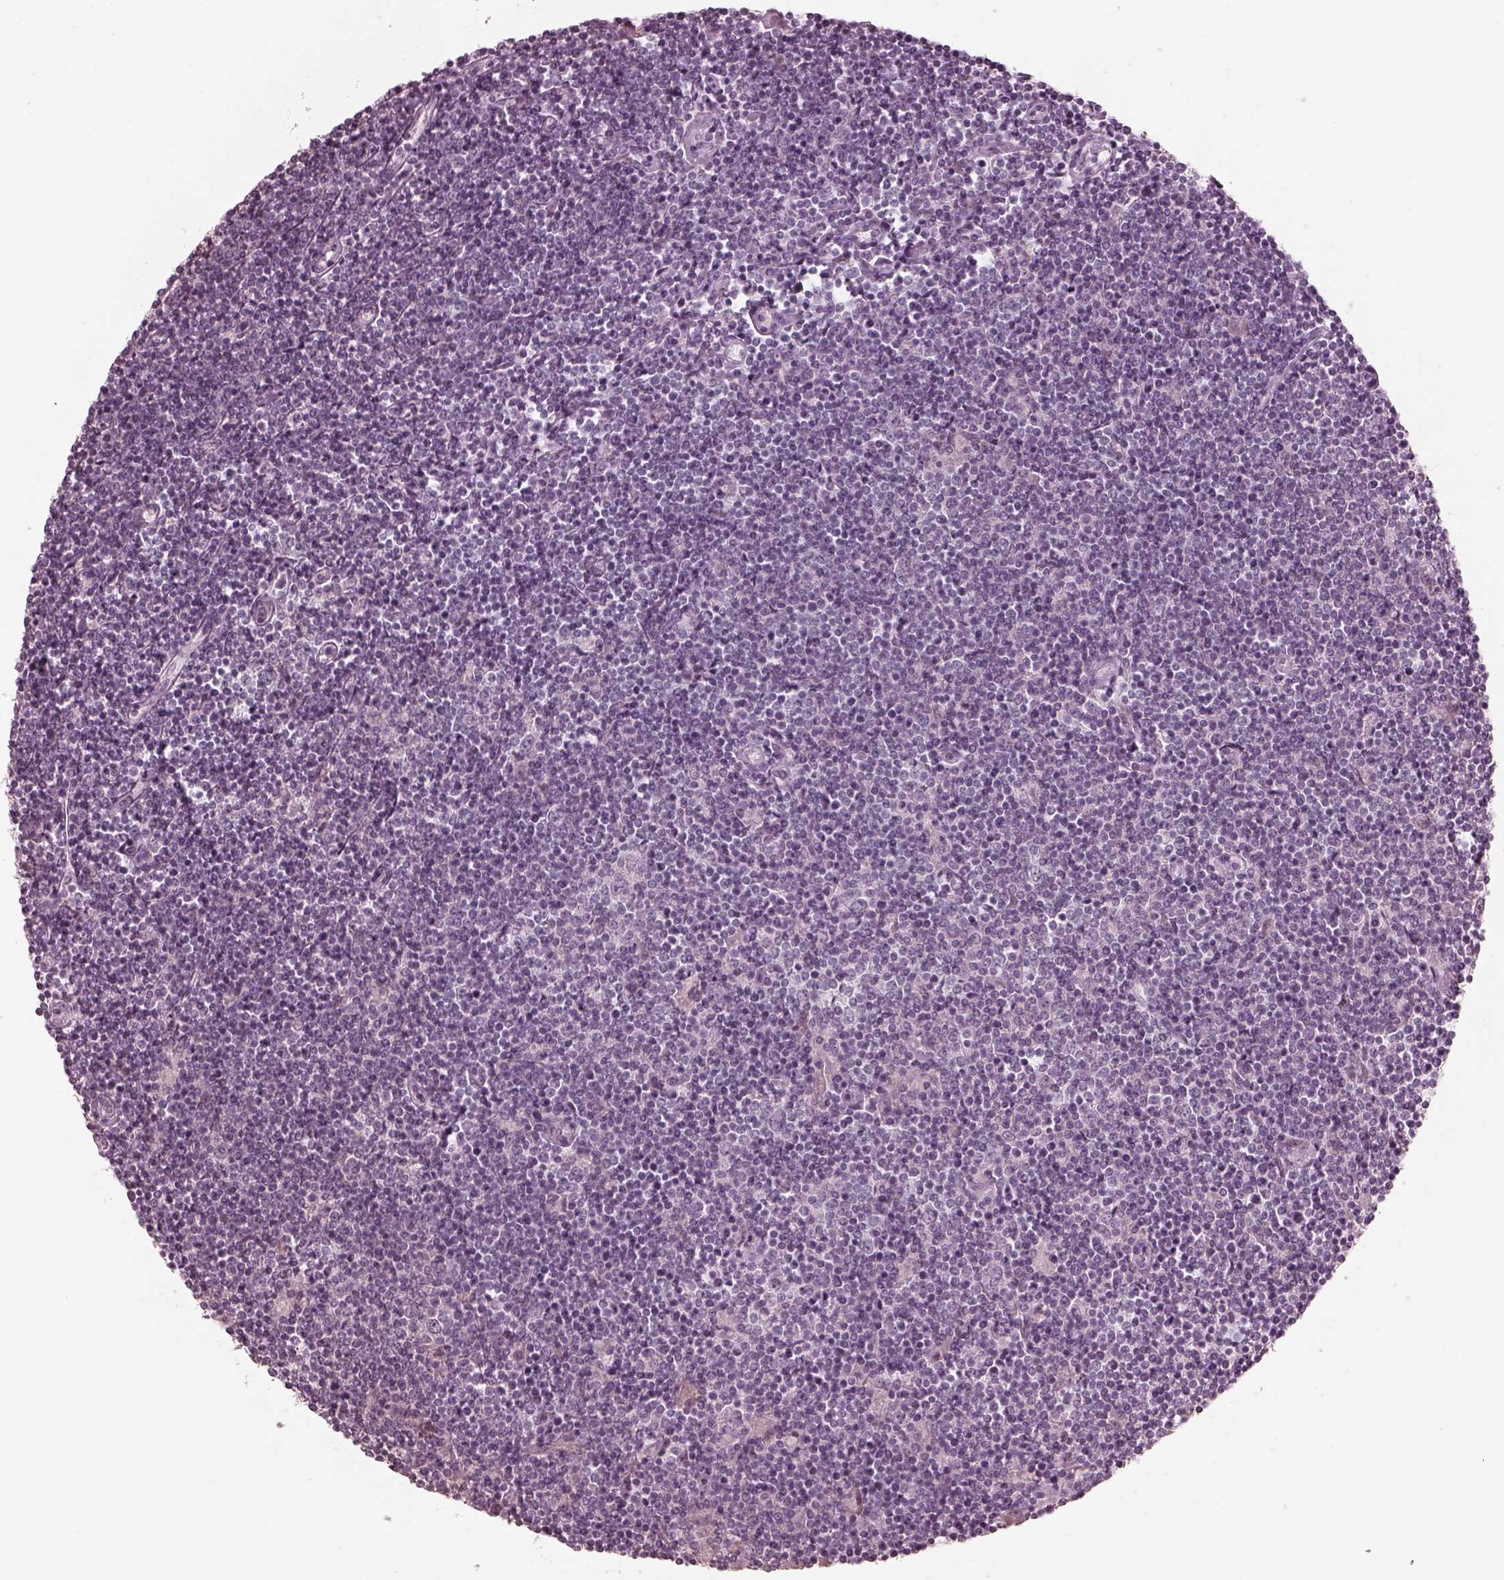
{"staining": {"intensity": "negative", "quantity": "none", "location": "none"}, "tissue": "lymphoma", "cell_type": "Tumor cells", "image_type": "cancer", "snomed": [{"axis": "morphology", "description": "Hodgkin's disease, NOS"}, {"axis": "topography", "description": "Lymph node"}], "caption": "Image shows no protein staining in tumor cells of Hodgkin's disease tissue.", "gene": "ADRB3", "patient": {"sex": "male", "age": 40}}